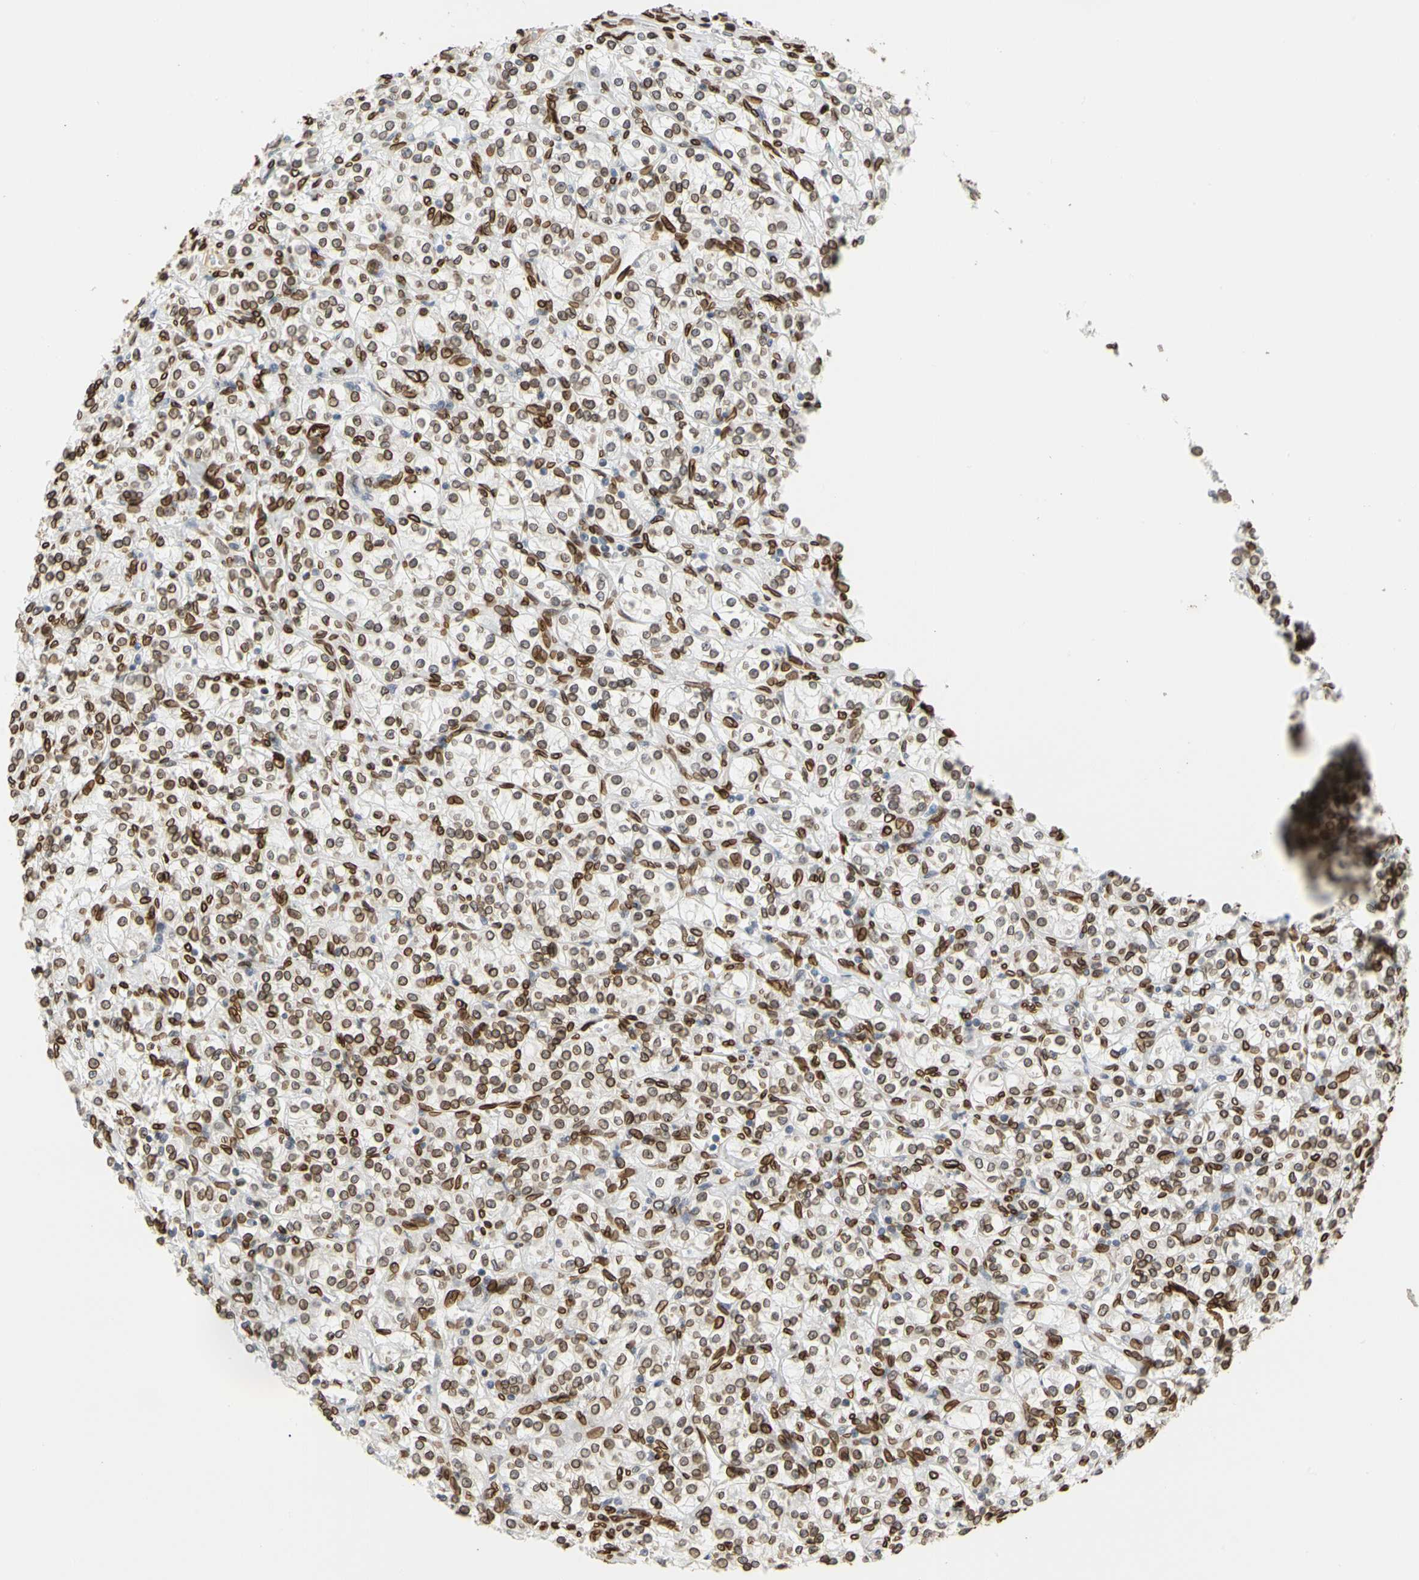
{"staining": {"intensity": "strong", "quantity": ">75%", "location": "cytoplasmic/membranous,nuclear"}, "tissue": "renal cancer", "cell_type": "Tumor cells", "image_type": "cancer", "snomed": [{"axis": "morphology", "description": "Adenocarcinoma, NOS"}, {"axis": "topography", "description": "Kidney"}], "caption": "This image demonstrates IHC staining of renal adenocarcinoma, with high strong cytoplasmic/membranous and nuclear expression in approximately >75% of tumor cells.", "gene": "SUN1", "patient": {"sex": "male", "age": 77}}